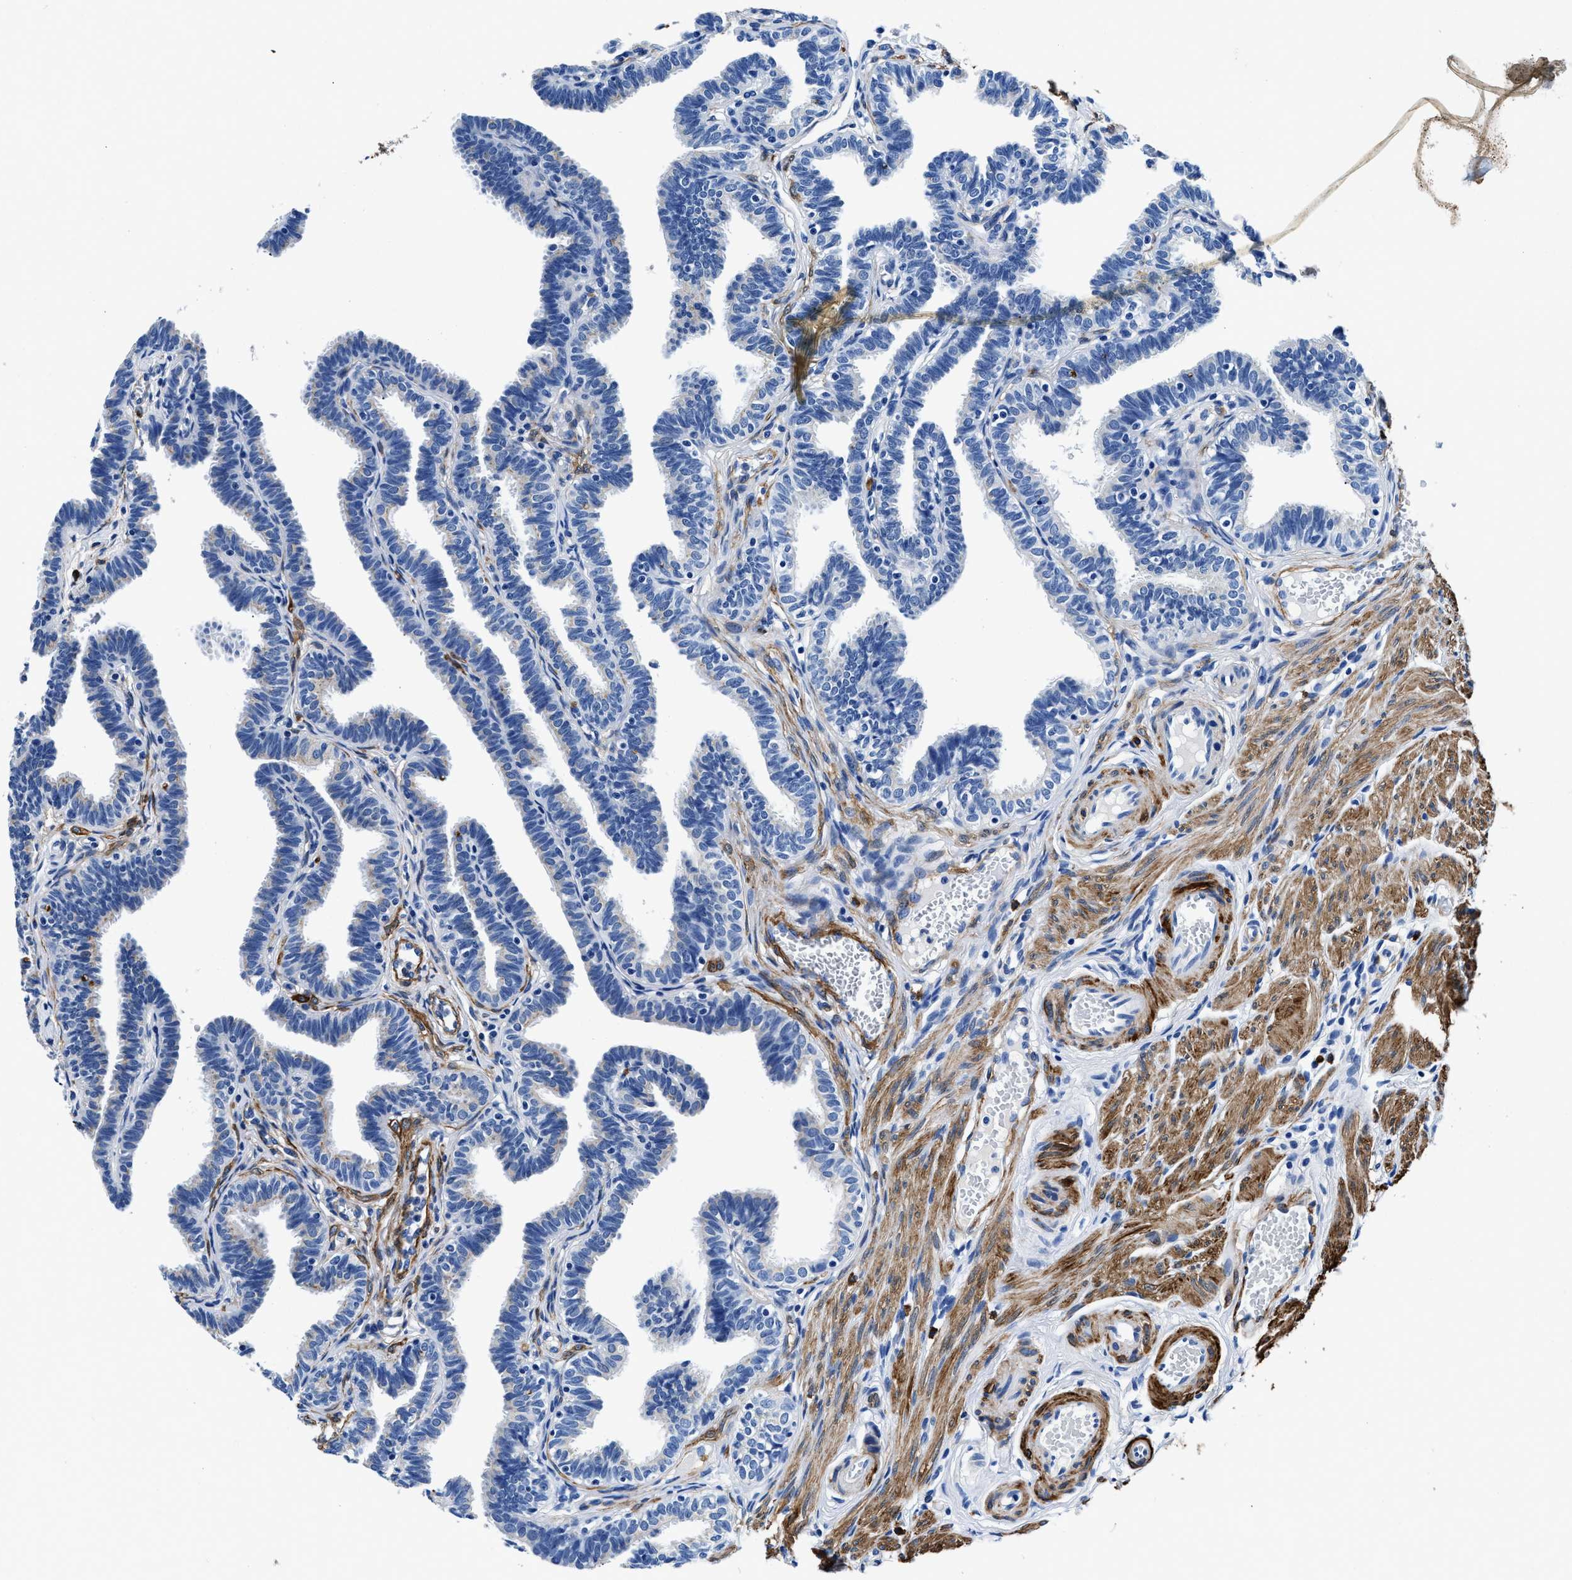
{"staining": {"intensity": "negative", "quantity": "none", "location": "none"}, "tissue": "fallopian tube", "cell_type": "Glandular cells", "image_type": "normal", "snomed": [{"axis": "morphology", "description": "Normal tissue, NOS"}, {"axis": "topography", "description": "Fallopian tube"}, {"axis": "topography", "description": "Ovary"}], "caption": "Immunohistochemistry photomicrograph of unremarkable human fallopian tube stained for a protein (brown), which reveals no positivity in glandular cells.", "gene": "TEX261", "patient": {"sex": "female", "age": 23}}